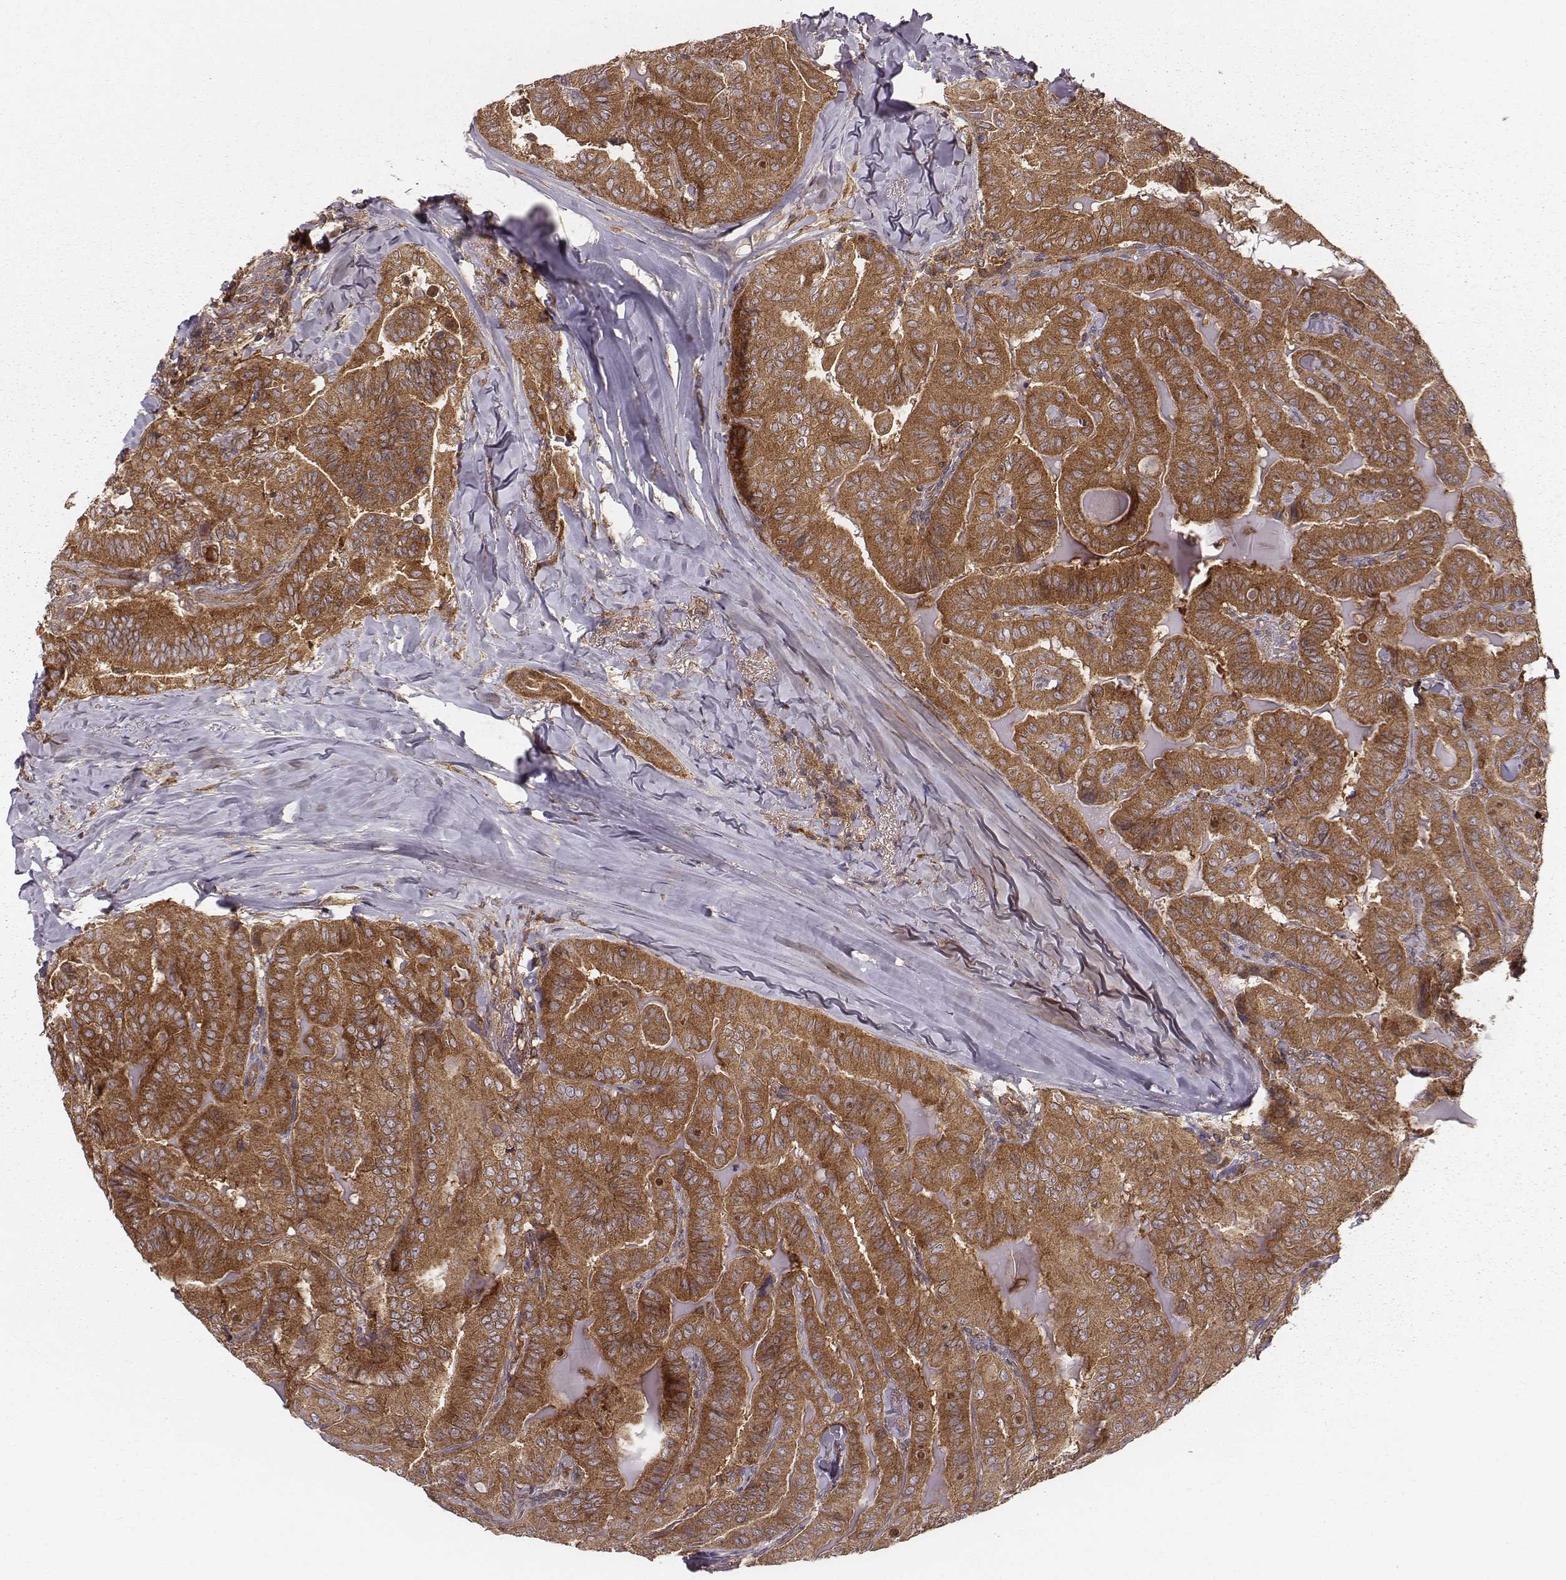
{"staining": {"intensity": "strong", "quantity": ">75%", "location": "cytoplasmic/membranous"}, "tissue": "thyroid cancer", "cell_type": "Tumor cells", "image_type": "cancer", "snomed": [{"axis": "morphology", "description": "Papillary adenocarcinoma, NOS"}, {"axis": "topography", "description": "Thyroid gland"}], "caption": "A brown stain labels strong cytoplasmic/membranous staining of a protein in human thyroid papillary adenocarcinoma tumor cells.", "gene": "VPS26A", "patient": {"sex": "female", "age": 68}}